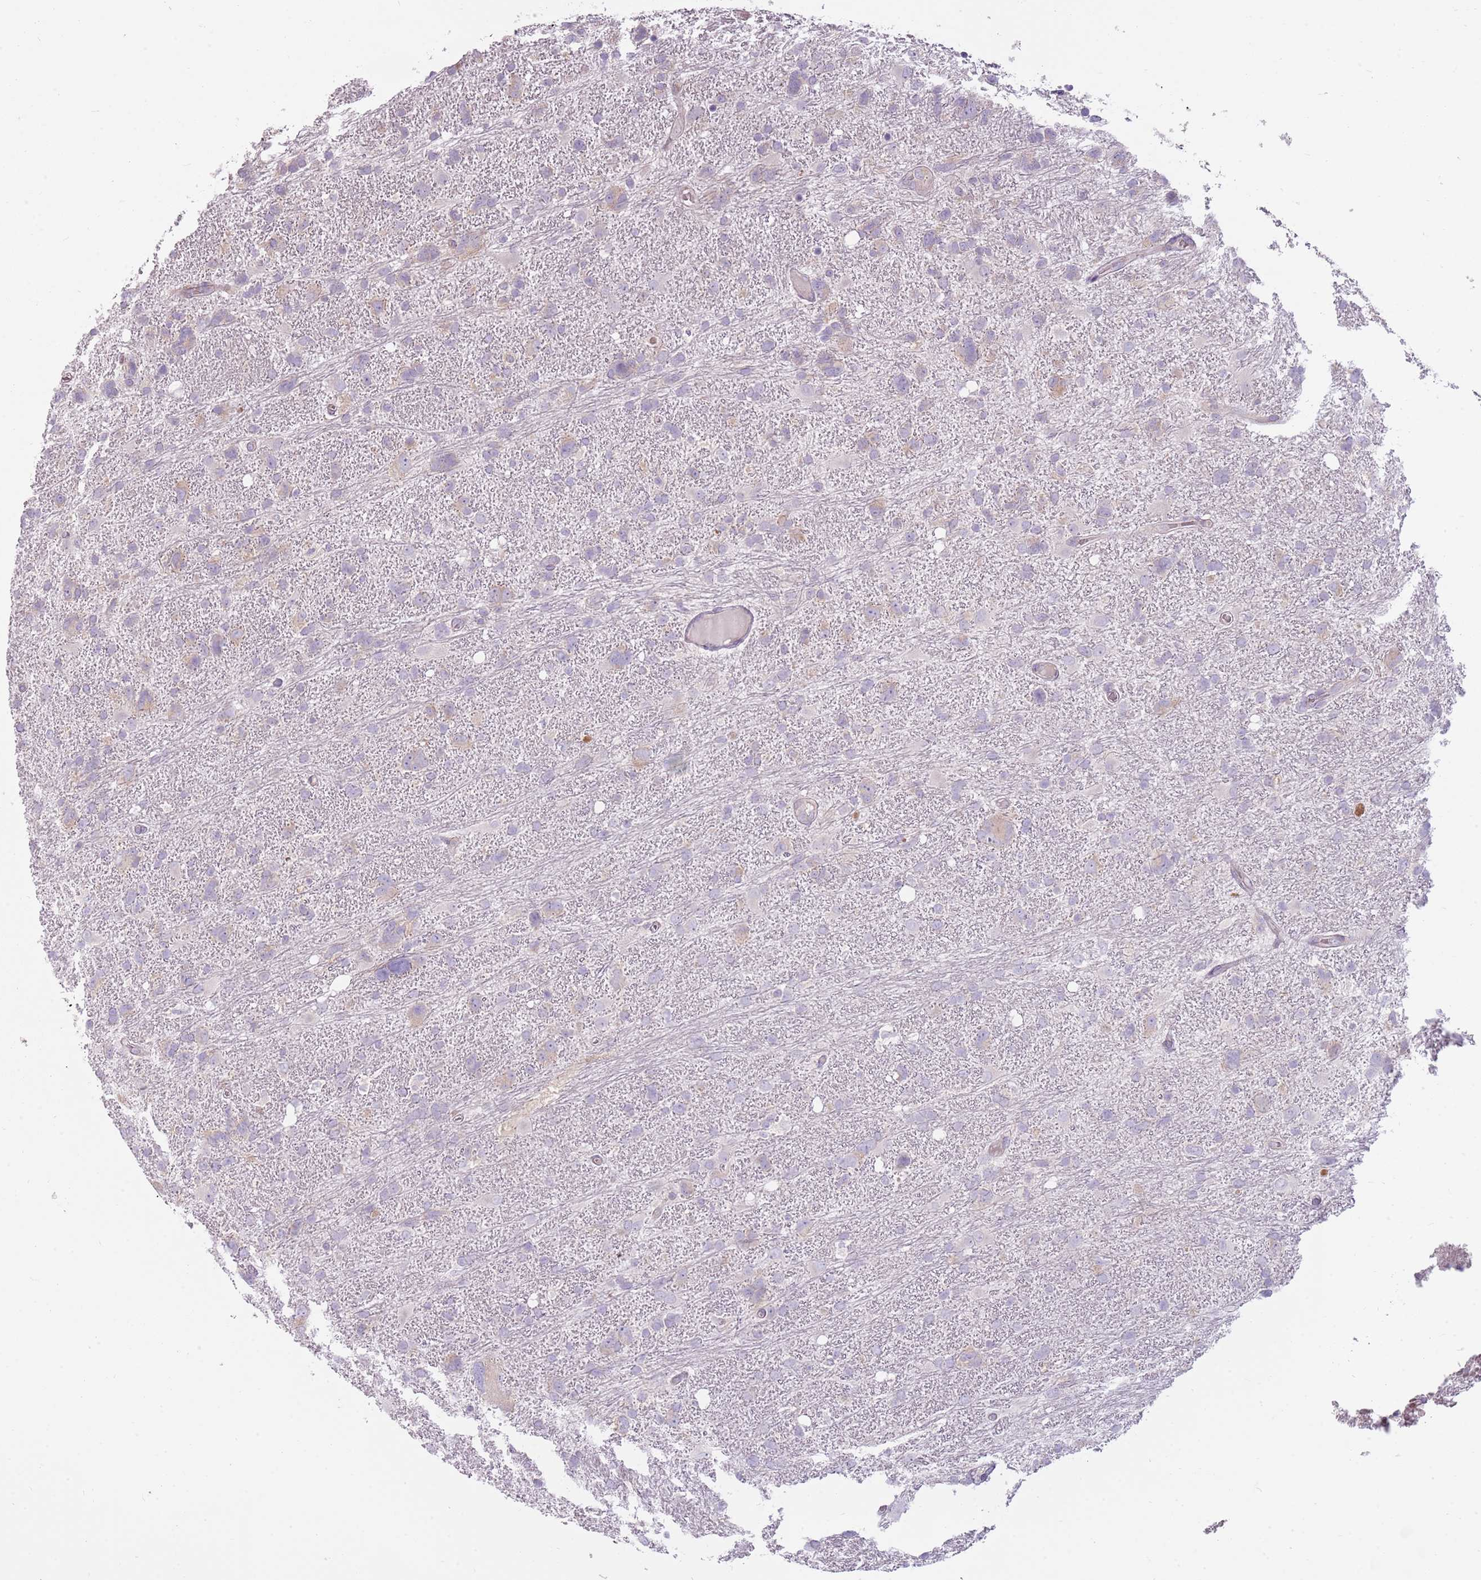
{"staining": {"intensity": "negative", "quantity": "none", "location": "none"}, "tissue": "glioma", "cell_type": "Tumor cells", "image_type": "cancer", "snomed": [{"axis": "morphology", "description": "Glioma, malignant, High grade"}, {"axis": "topography", "description": "Brain"}], "caption": "The immunohistochemistry micrograph has no significant staining in tumor cells of glioma tissue.", "gene": "HSPA14", "patient": {"sex": "male", "age": 61}}